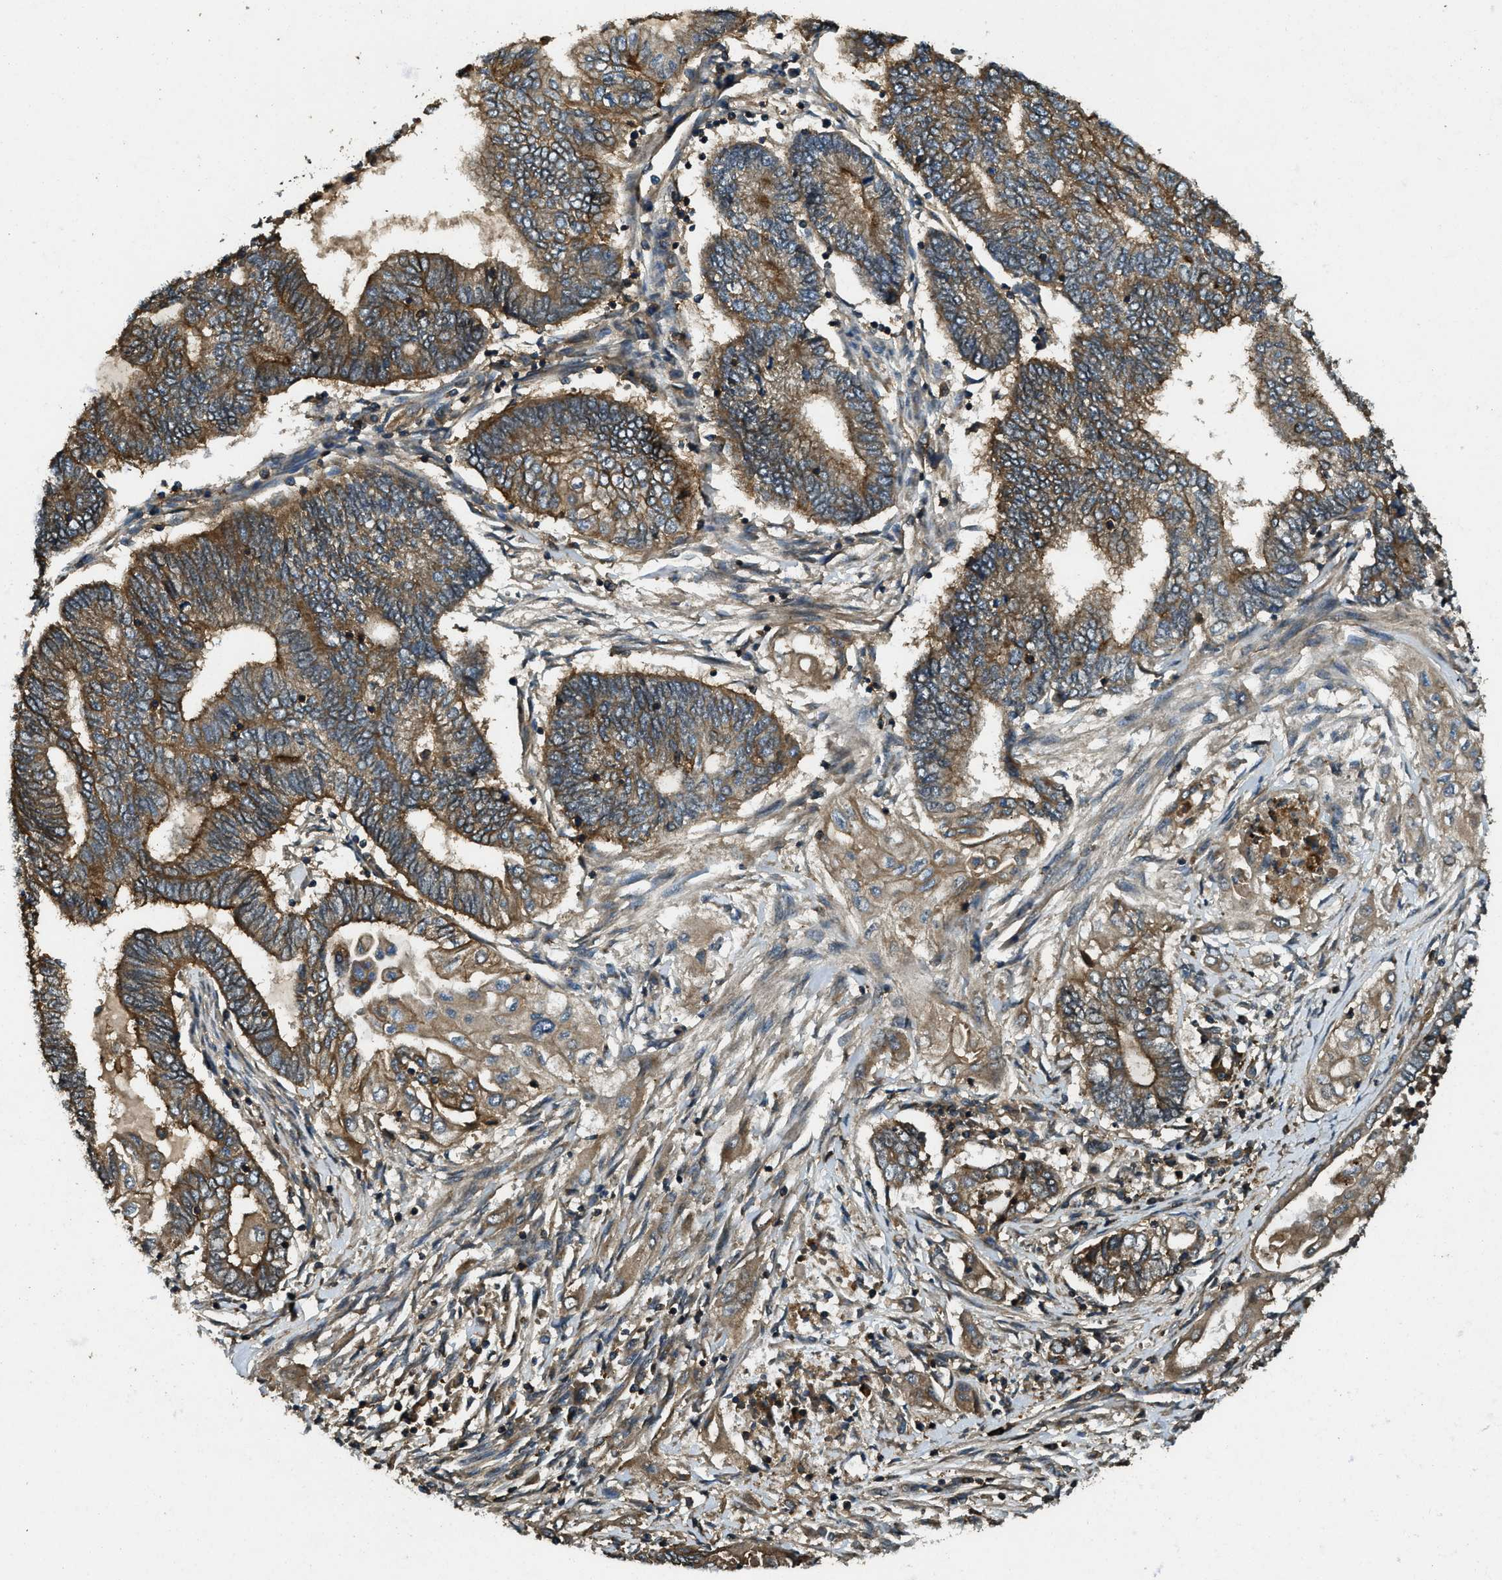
{"staining": {"intensity": "moderate", "quantity": ">75%", "location": "cytoplasmic/membranous"}, "tissue": "endometrial cancer", "cell_type": "Tumor cells", "image_type": "cancer", "snomed": [{"axis": "morphology", "description": "Adenocarcinoma, NOS"}, {"axis": "topography", "description": "Uterus"}, {"axis": "topography", "description": "Endometrium"}], "caption": "A brown stain highlights moderate cytoplasmic/membranous positivity of a protein in endometrial adenocarcinoma tumor cells.", "gene": "ATP8B1", "patient": {"sex": "female", "age": 70}}